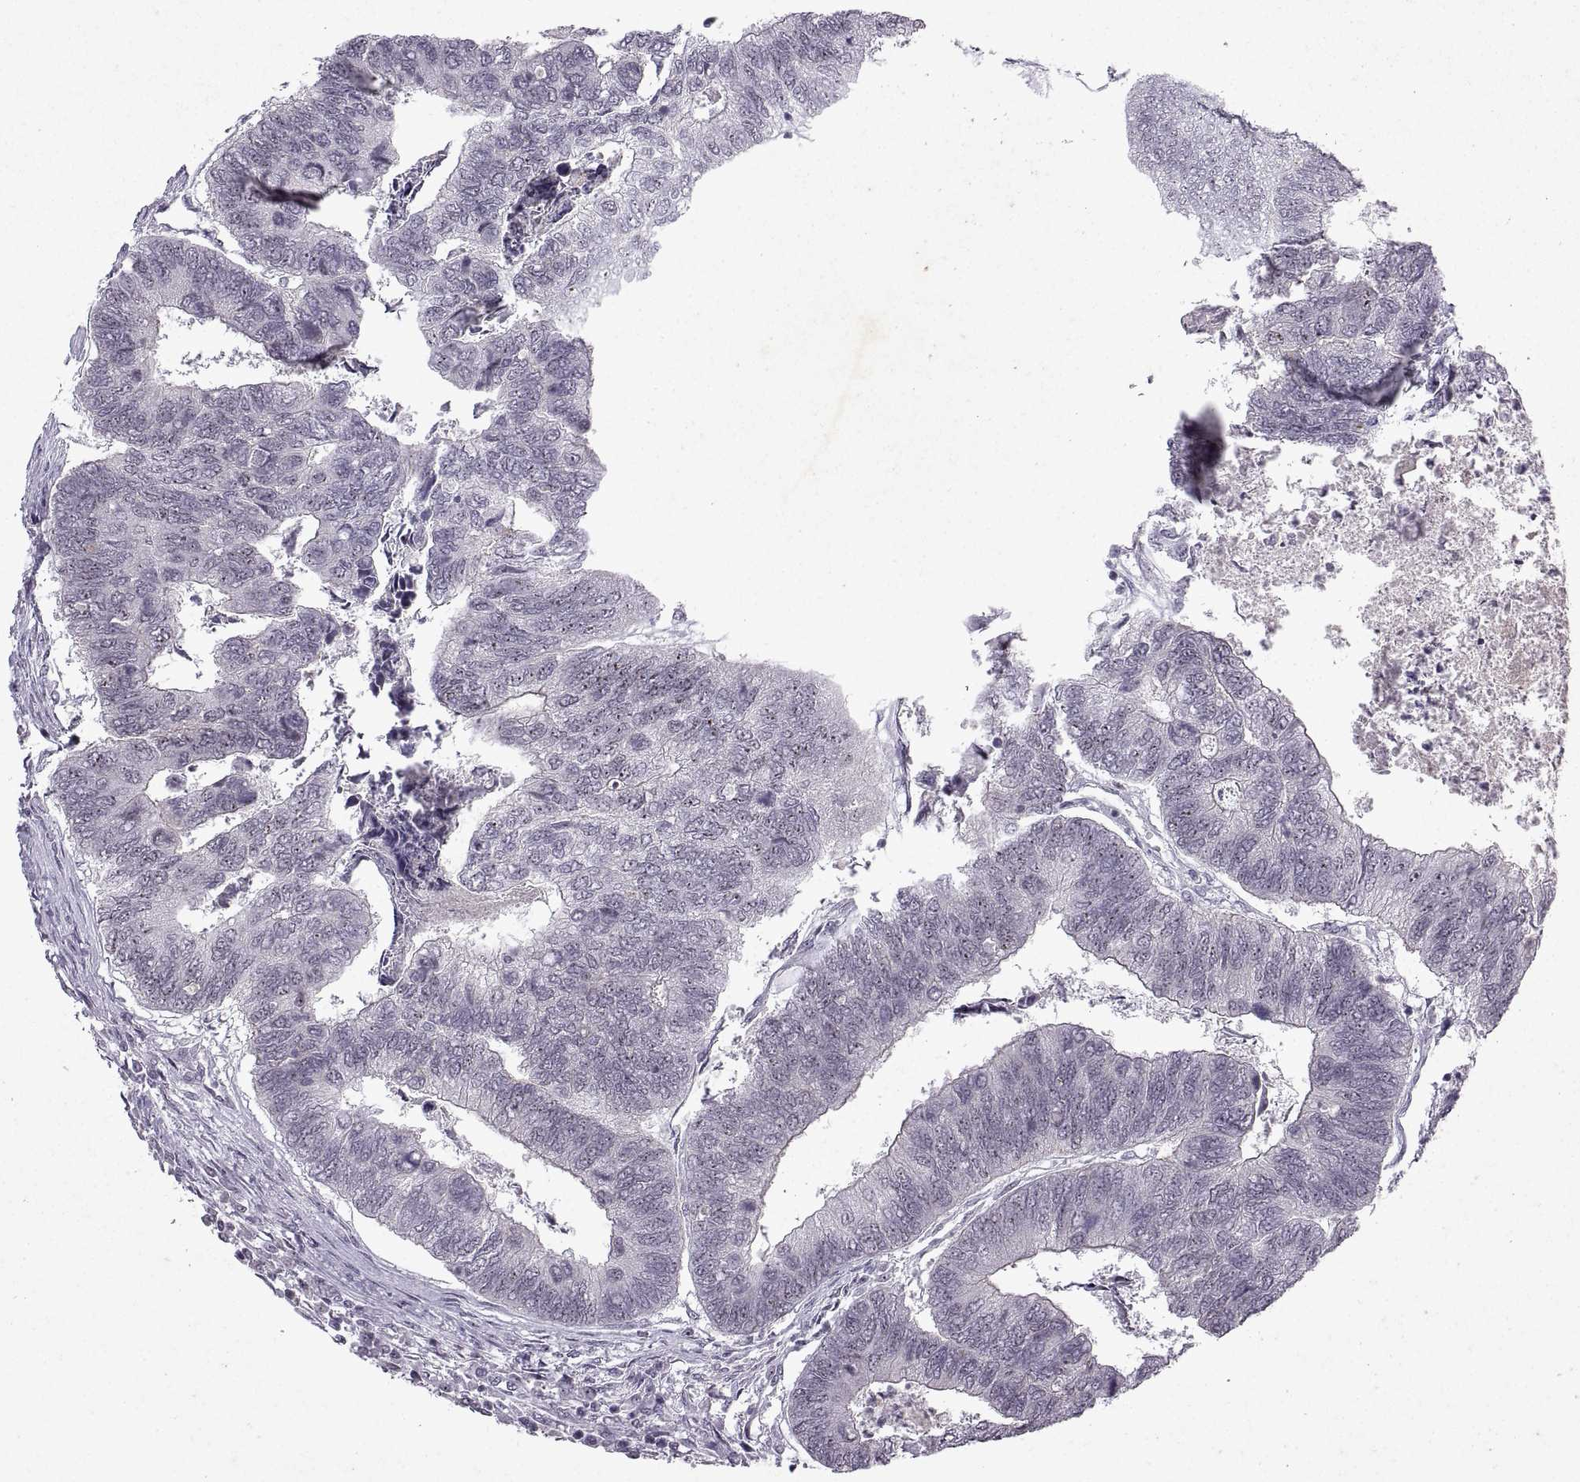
{"staining": {"intensity": "moderate", "quantity": "<25%", "location": "nuclear"}, "tissue": "colorectal cancer", "cell_type": "Tumor cells", "image_type": "cancer", "snomed": [{"axis": "morphology", "description": "Adenocarcinoma, NOS"}, {"axis": "topography", "description": "Colon"}], "caption": "Human colorectal adenocarcinoma stained with a brown dye demonstrates moderate nuclear positive expression in approximately <25% of tumor cells.", "gene": "SINHCAF", "patient": {"sex": "female", "age": 67}}